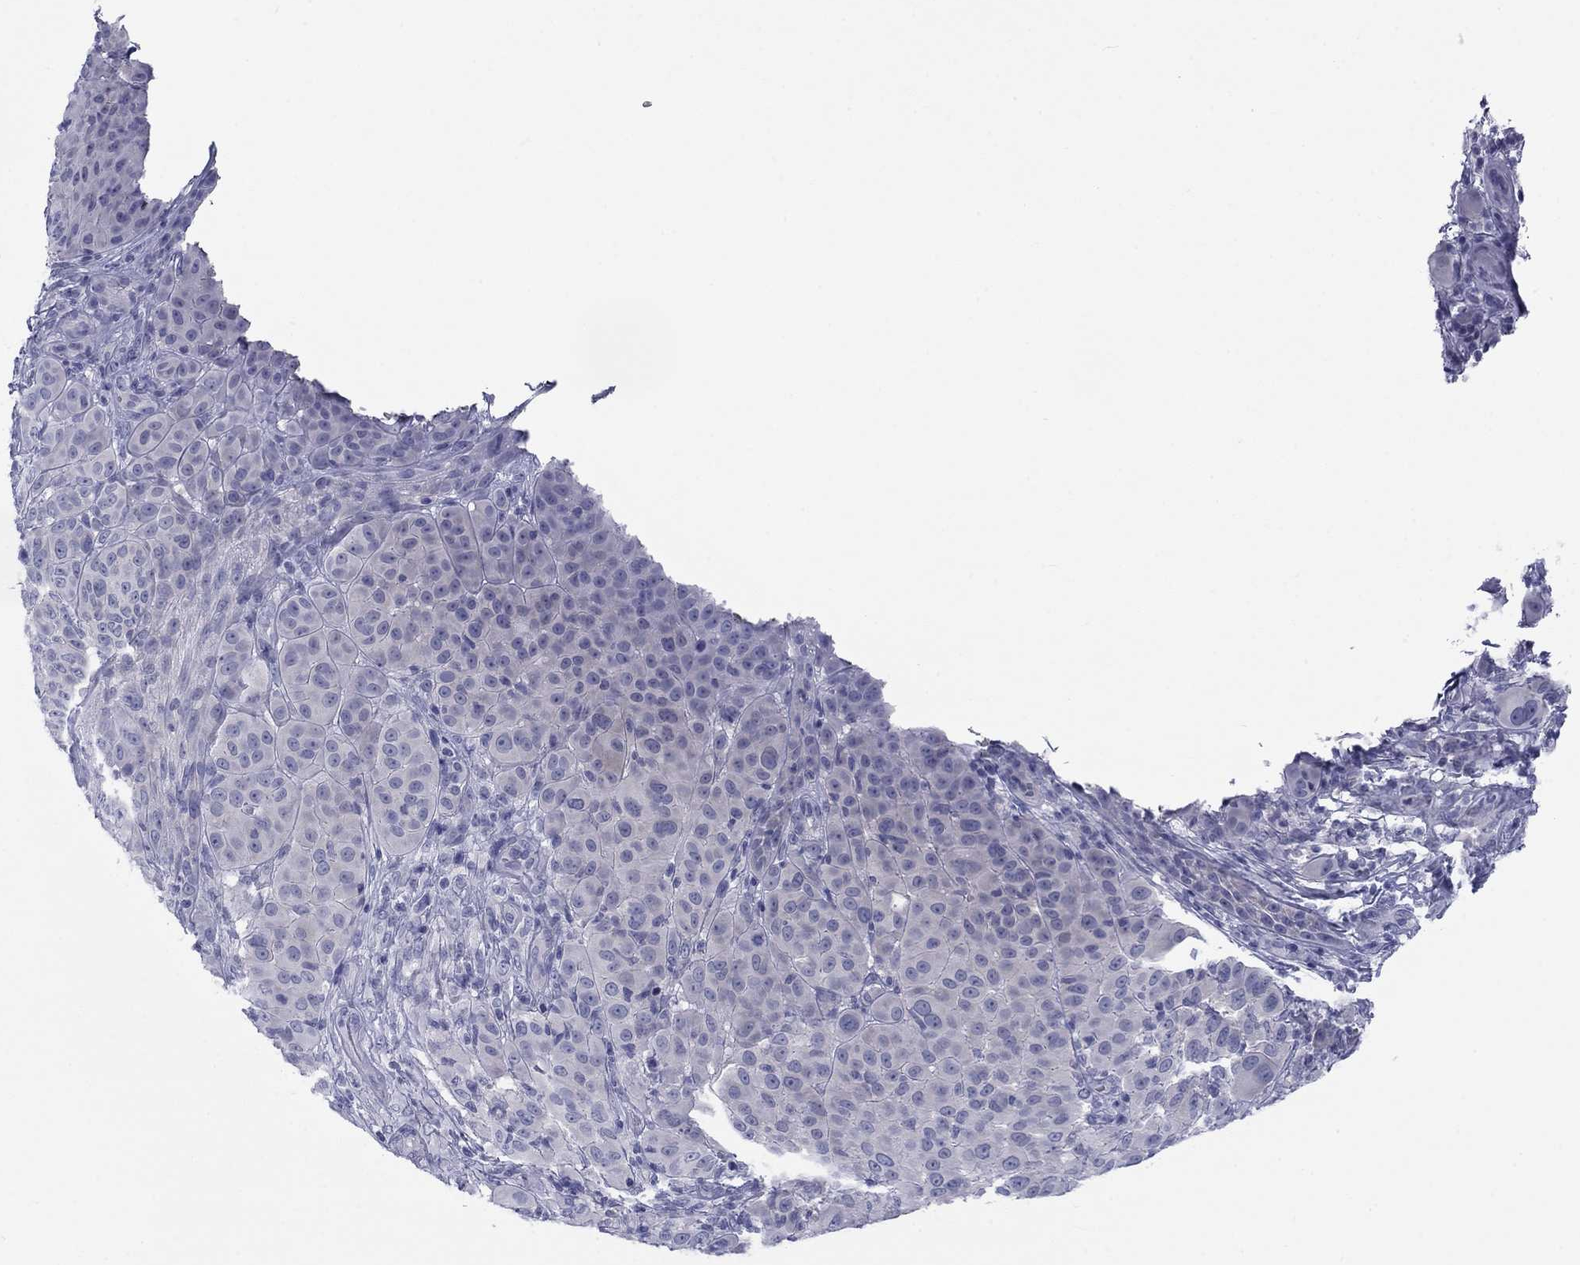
{"staining": {"intensity": "negative", "quantity": "none", "location": "none"}, "tissue": "melanoma", "cell_type": "Tumor cells", "image_type": "cancer", "snomed": [{"axis": "morphology", "description": "Malignant melanoma, NOS"}, {"axis": "topography", "description": "Skin"}], "caption": "Tumor cells are negative for protein expression in human malignant melanoma.", "gene": "CACNA1A", "patient": {"sex": "female", "age": 87}}